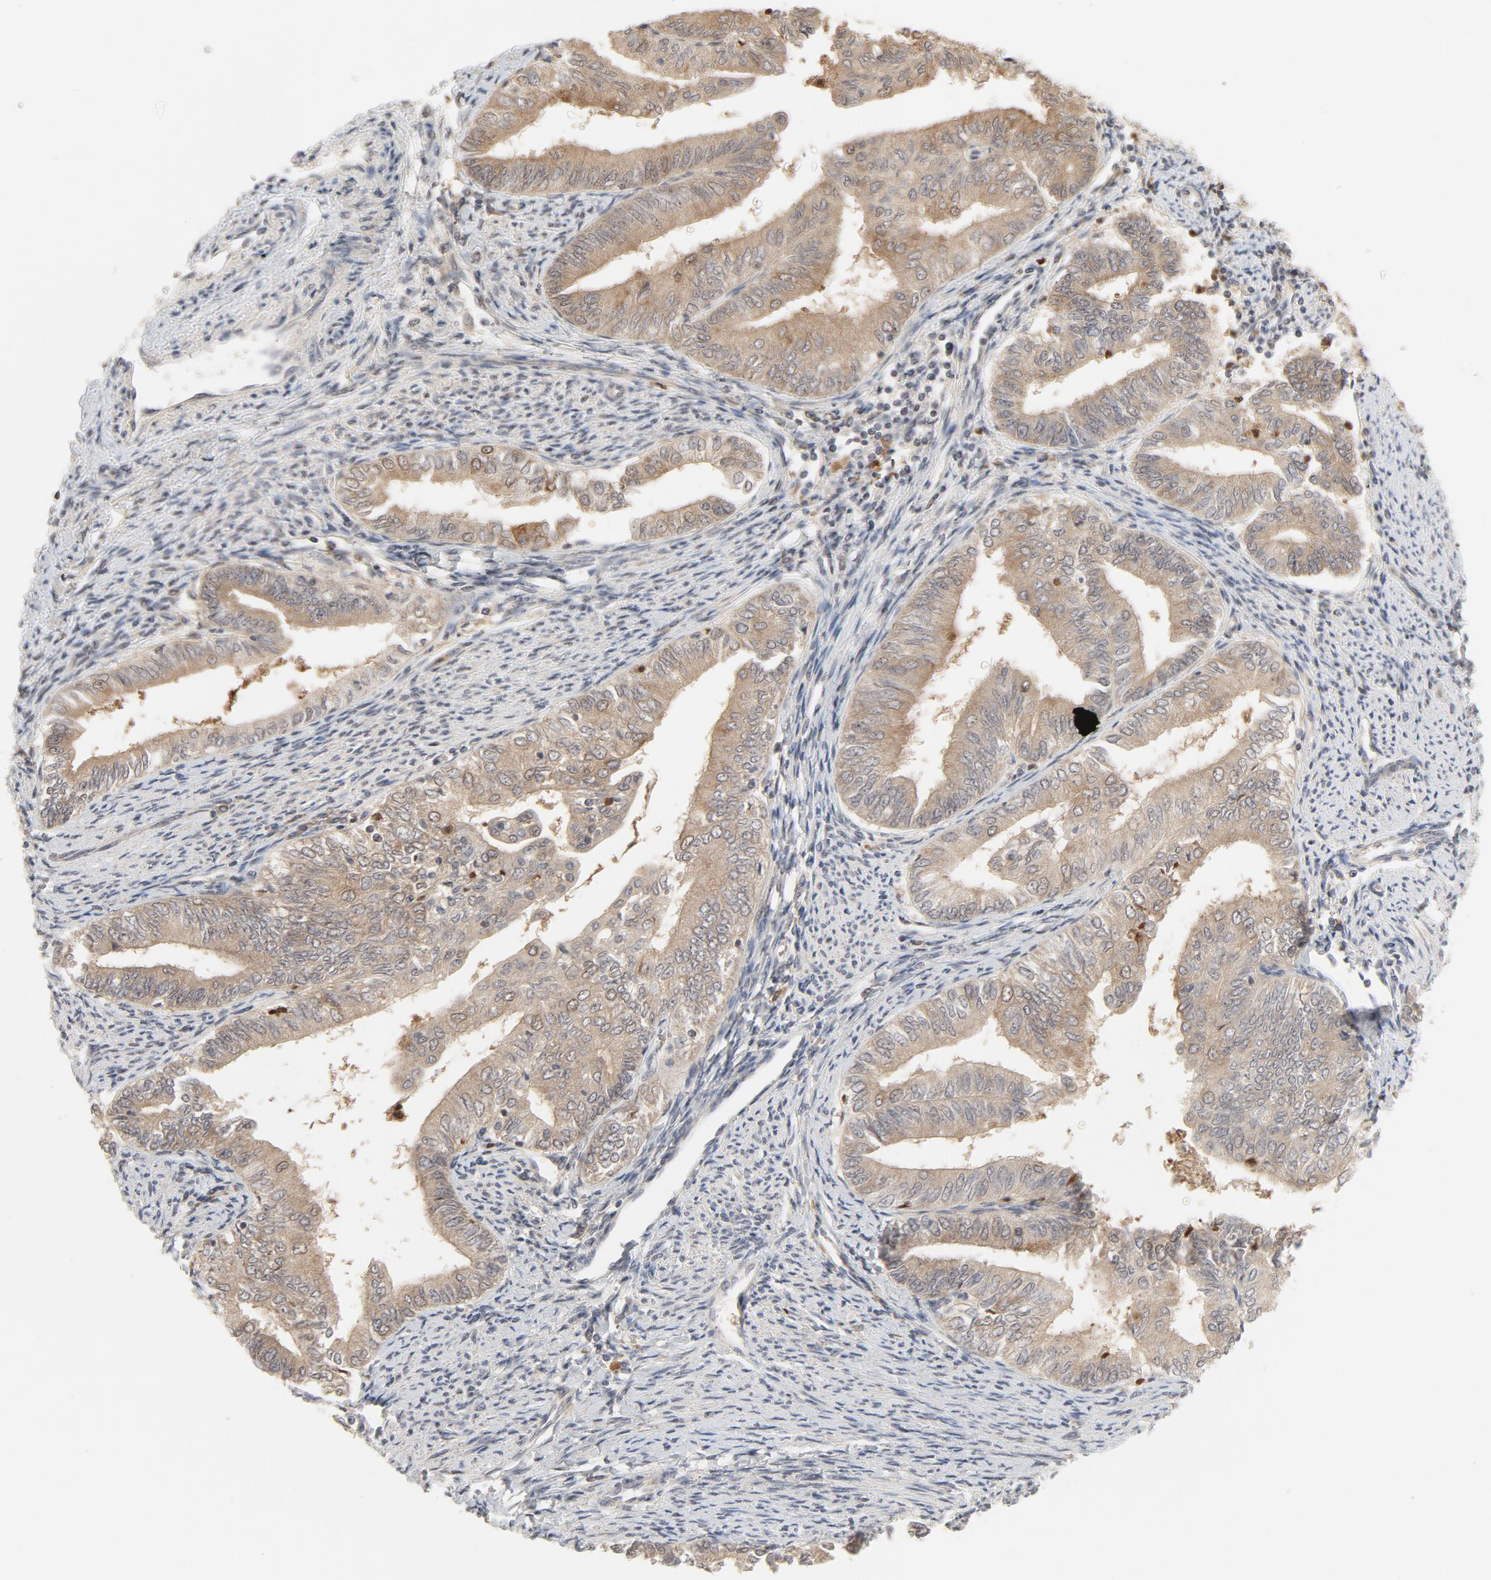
{"staining": {"intensity": "weak", "quantity": ">75%", "location": "cytoplasmic/membranous,nuclear"}, "tissue": "endometrial cancer", "cell_type": "Tumor cells", "image_type": "cancer", "snomed": [{"axis": "morphology", "description": "Adenocarcinoma, NOS"}, {"axis": "topography", "description": "Endometrium"}], "caption": "This image reveals endometrial cancer (adenocarcinoma) stained with IHC to label a protein in brown. The cytoplasmic/membranous and nuclear of tumor cells show weak positivity for the protein. Nuclei are counter-stained blue.", "gene": "NEDD8", "patient": {"sex": "female", "age": 66}}